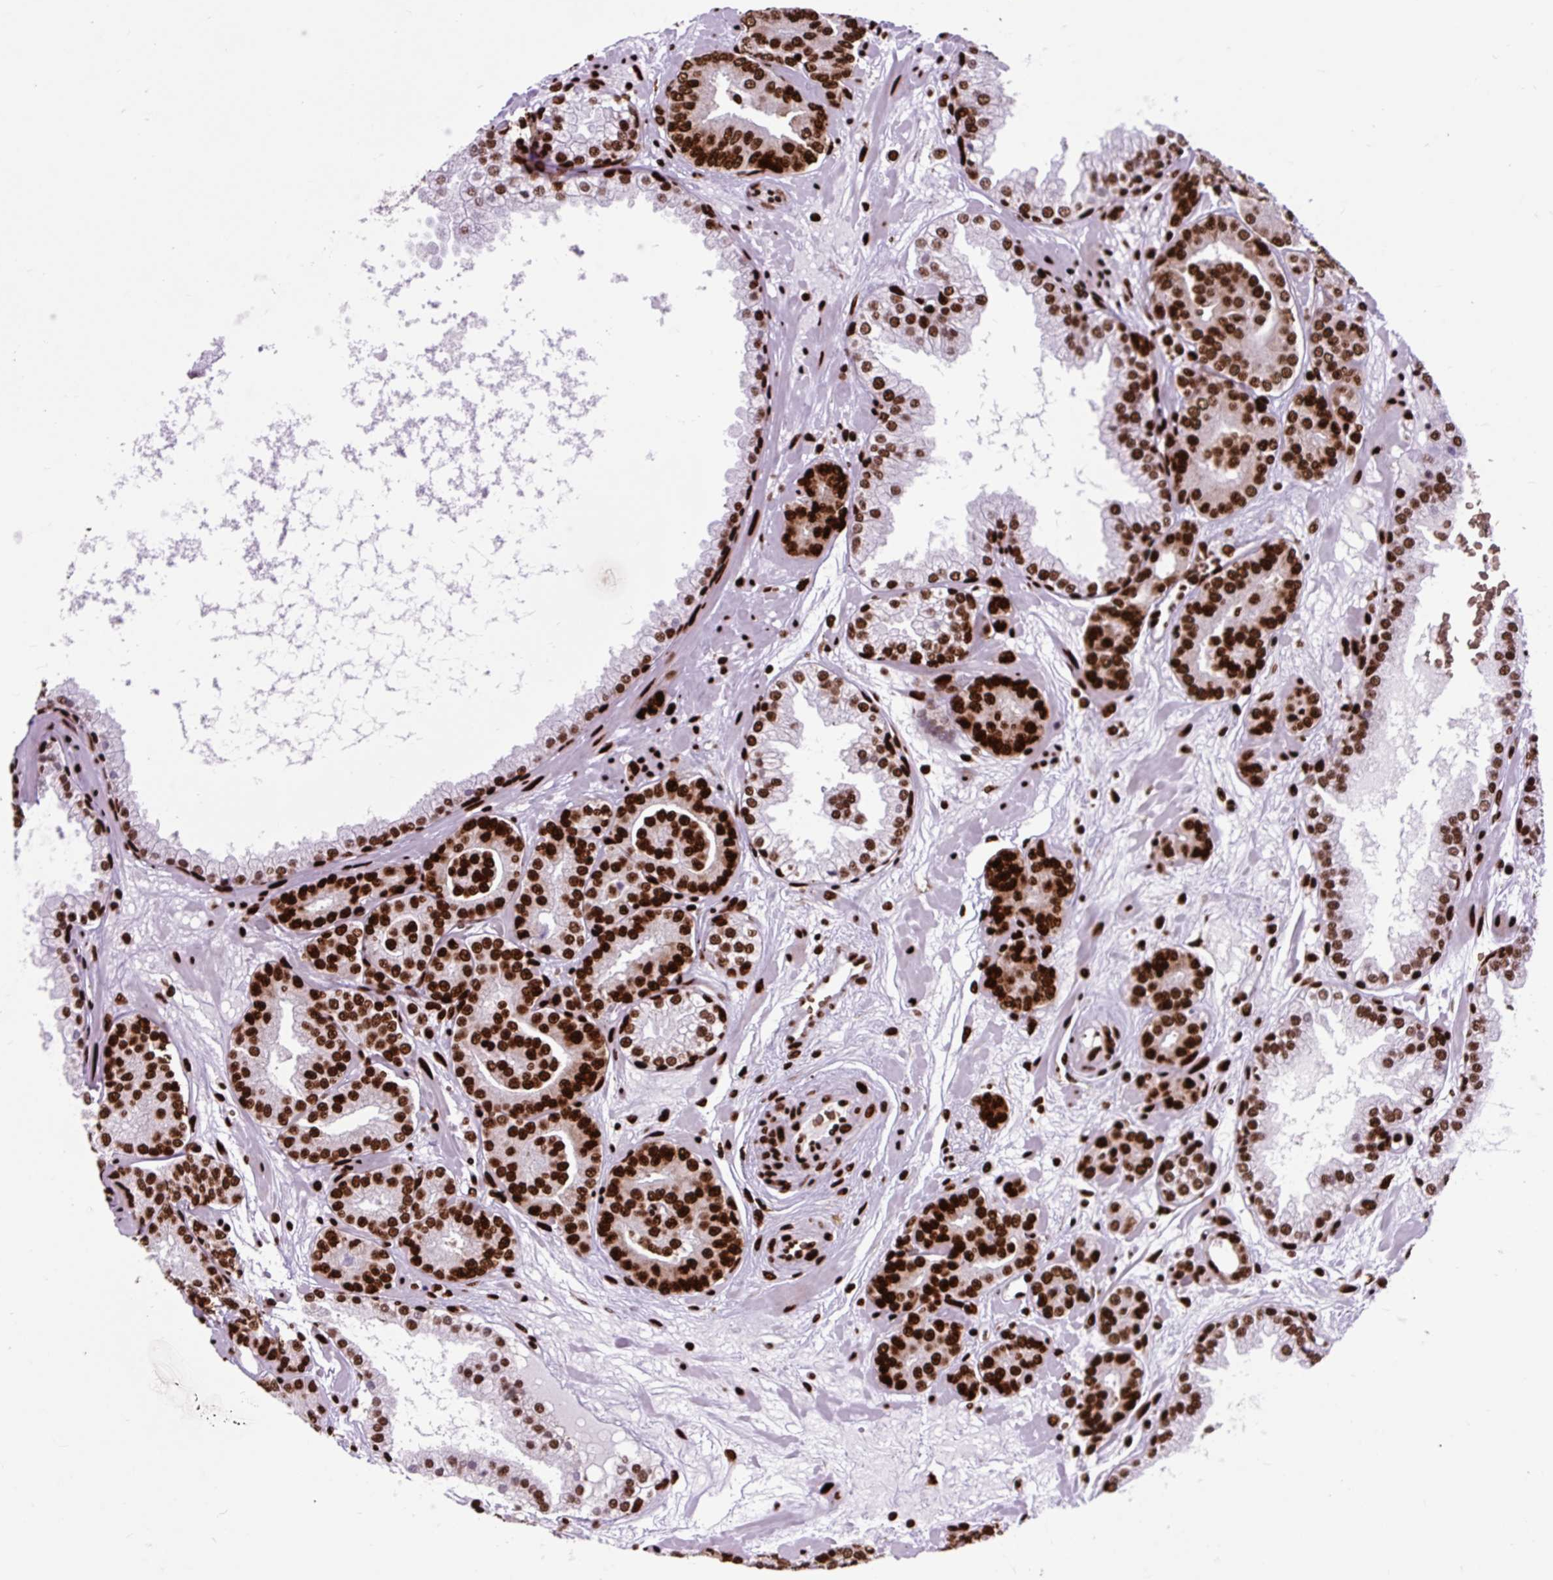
{"staining": {"intensity": "strong", "quantity": ">75%", "location": "nuclear"}, "tissue": "prostate cancer", "cell_type": "Tumor cells", "image_type": "cancer", "snomed": [{"axis": "morphology", "description": "Adenocarcinoma, High grade"}, {"axis": "topography", "description": "Prostate"}], "caption": "This image shows immunohistochemistry (IHC) staining of prostate cancer, with high strong nuclear staining in approximately >75% of tumor cells.", "gene": "FUS", "patient": {"sex": "male", "age": 66}}